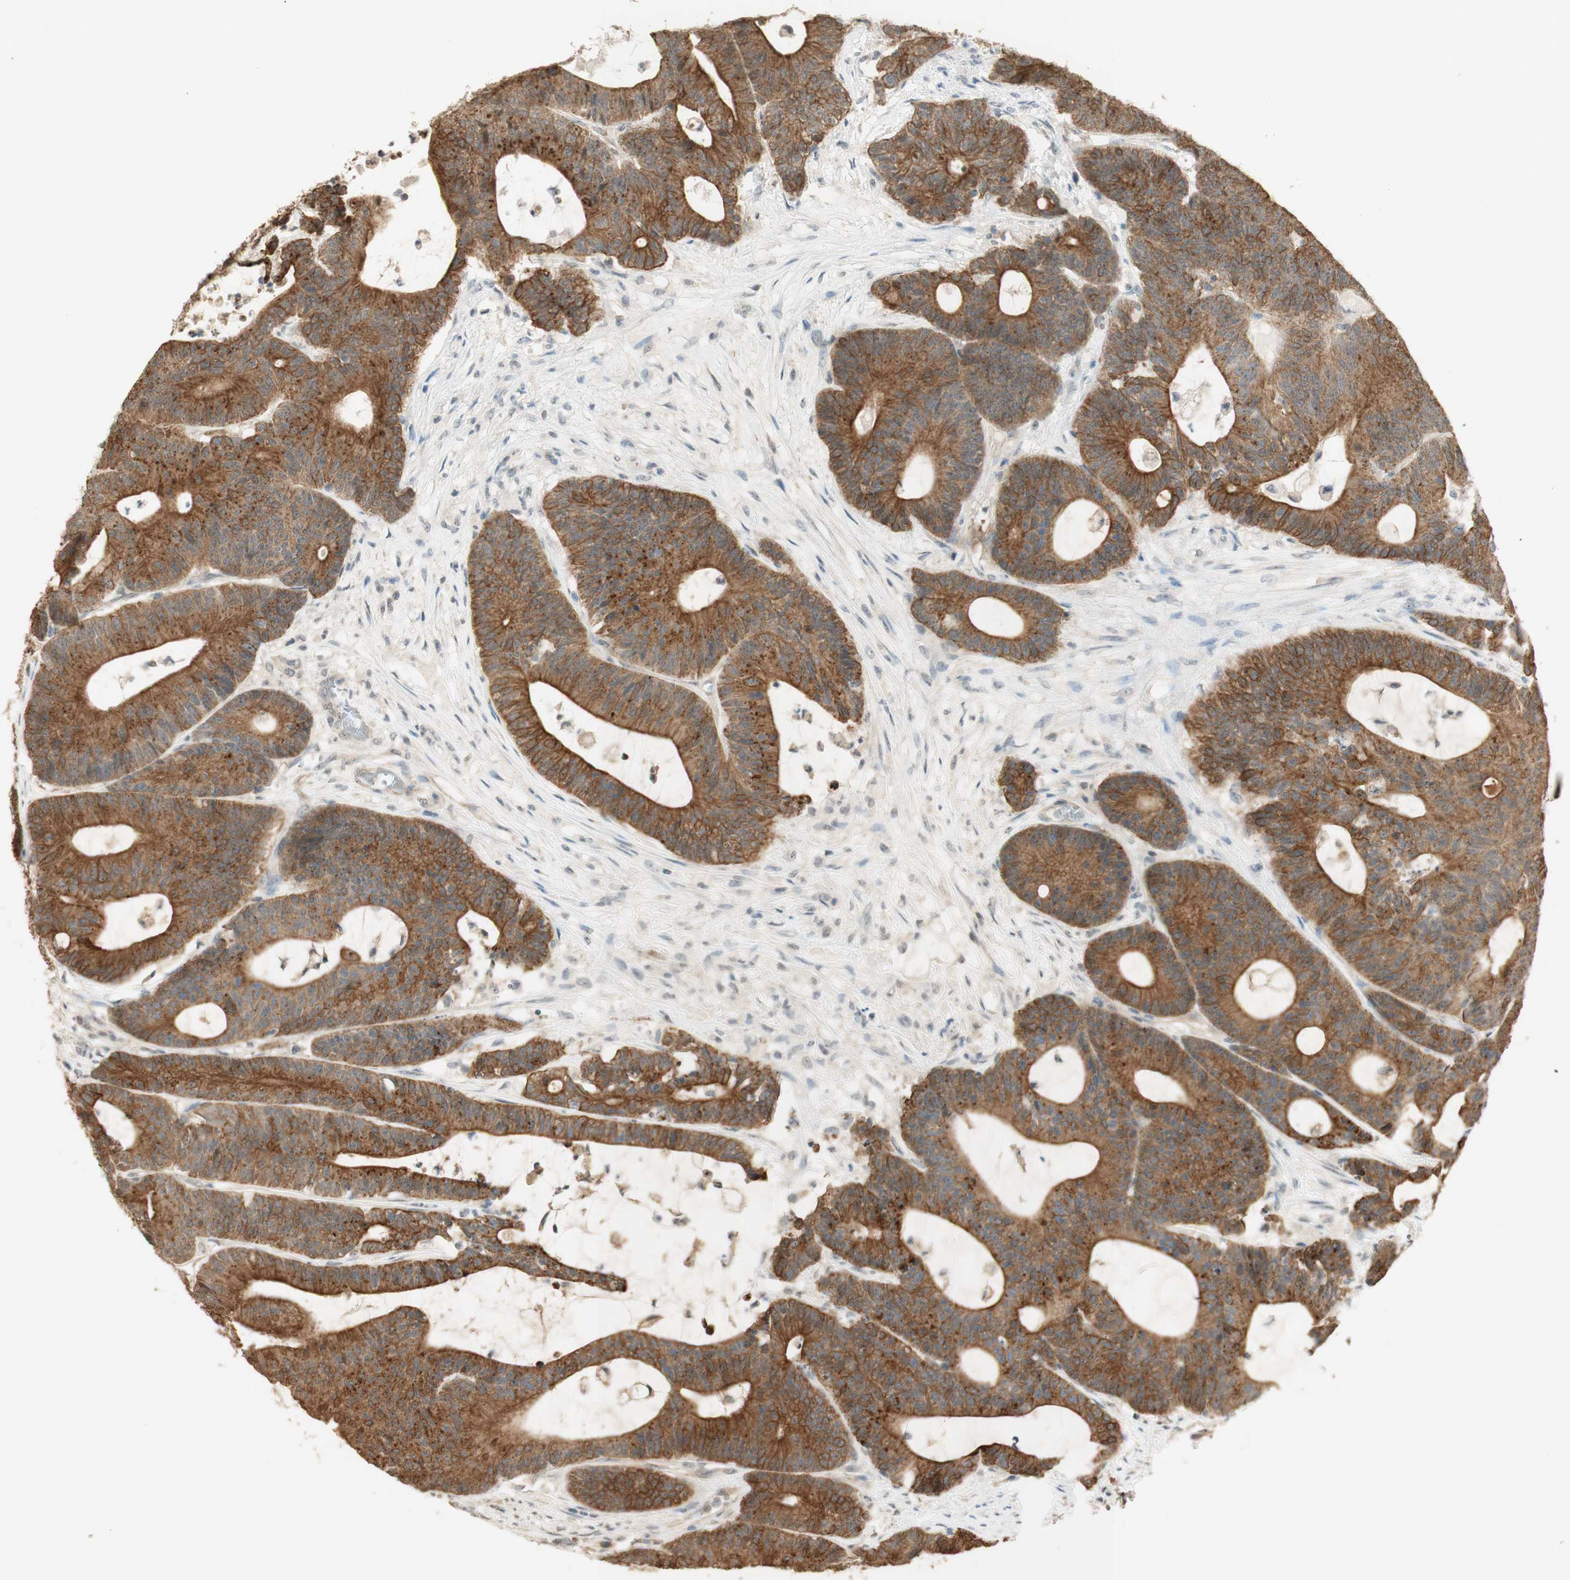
{"staining": {"intensity": "moderate", "quantity": ">75%", "location": "cytoplasmic/membranous"}, "tissue": "colorectal cancer", "cell_type": "Tumor cells", "image_type": "cancer", "snomed": [{"axis": "morphology", "description": "Adenocarcinoma, NOS"}, {"axis": "topography", "description": "Colon"}], "caption": "High-magnification brightfield microscopy of adenocarcinoma (colorectal) stained with DAB (3,3'-diaminobenzidine) (brown) and counterstained with hematoxylin (blue). tumor cells exhibit moderate cytoplasmic/membranous staining is identified in about>75% of cells.", "gene": "SPINT2", "patient": {"sex": "female", "age": 84}}